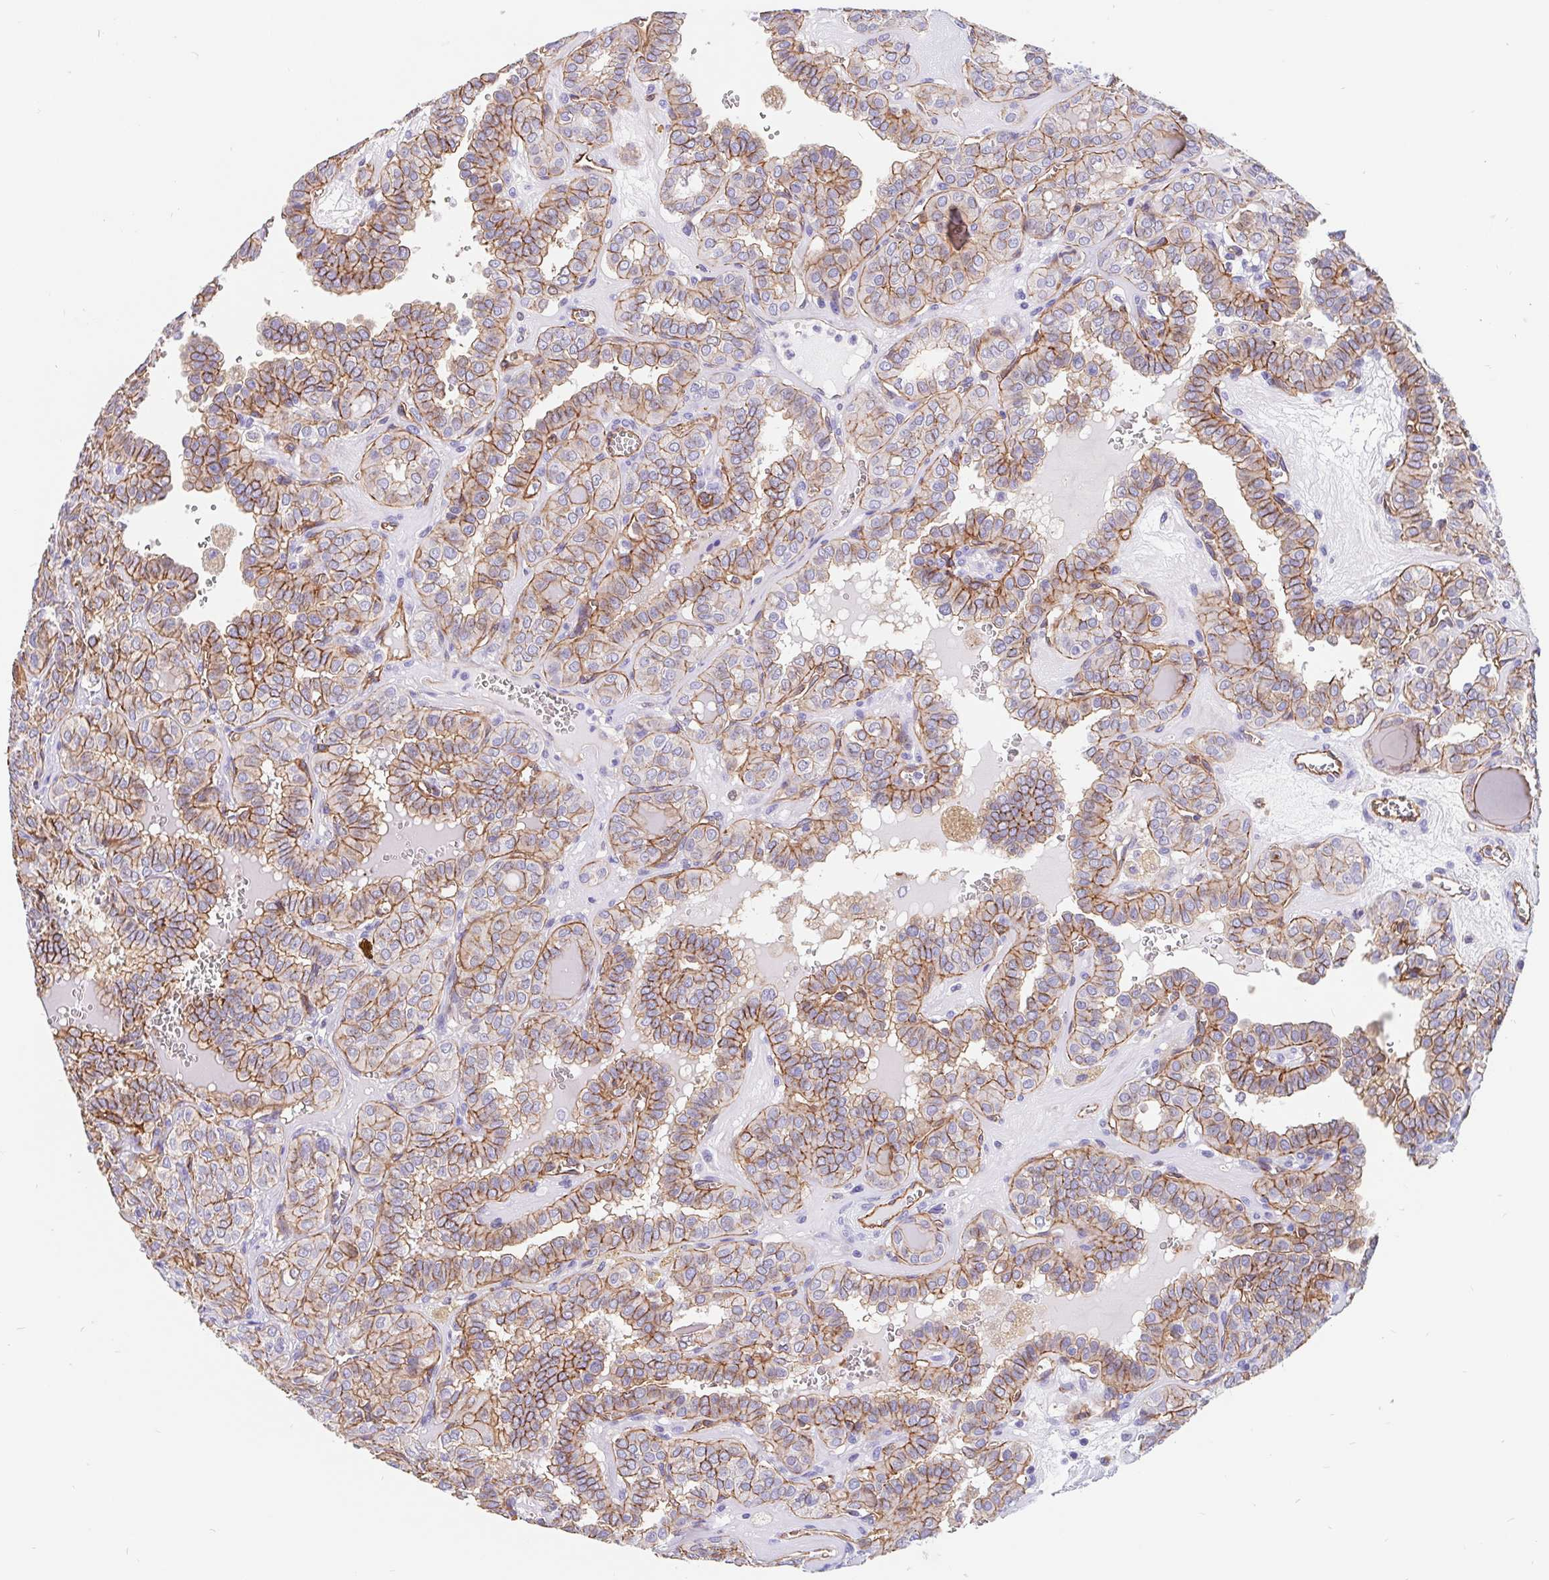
{"staining": {"intensity": "moderate", "quantity": ">75%", "location": "cytoplasmic/membranous"}, "tissue": "thyroid cancer", "cell_type": "Tumor cells", "image_type": "cancer", "snomed": [{"axis": "morphology", "description": "Papillary adenocarcinoma, NOS"}, {"axis": "topography", "description": "Thyroid gland"}], "caption": "The immunohistochemical stain highlights moderate cytoplasmic/membranous staining in tumor cells of papillary adenocarcinoma (thyroid) tissue.", "gene": "LIMCH1", "patient": {"sex": "female", "age": 41}}